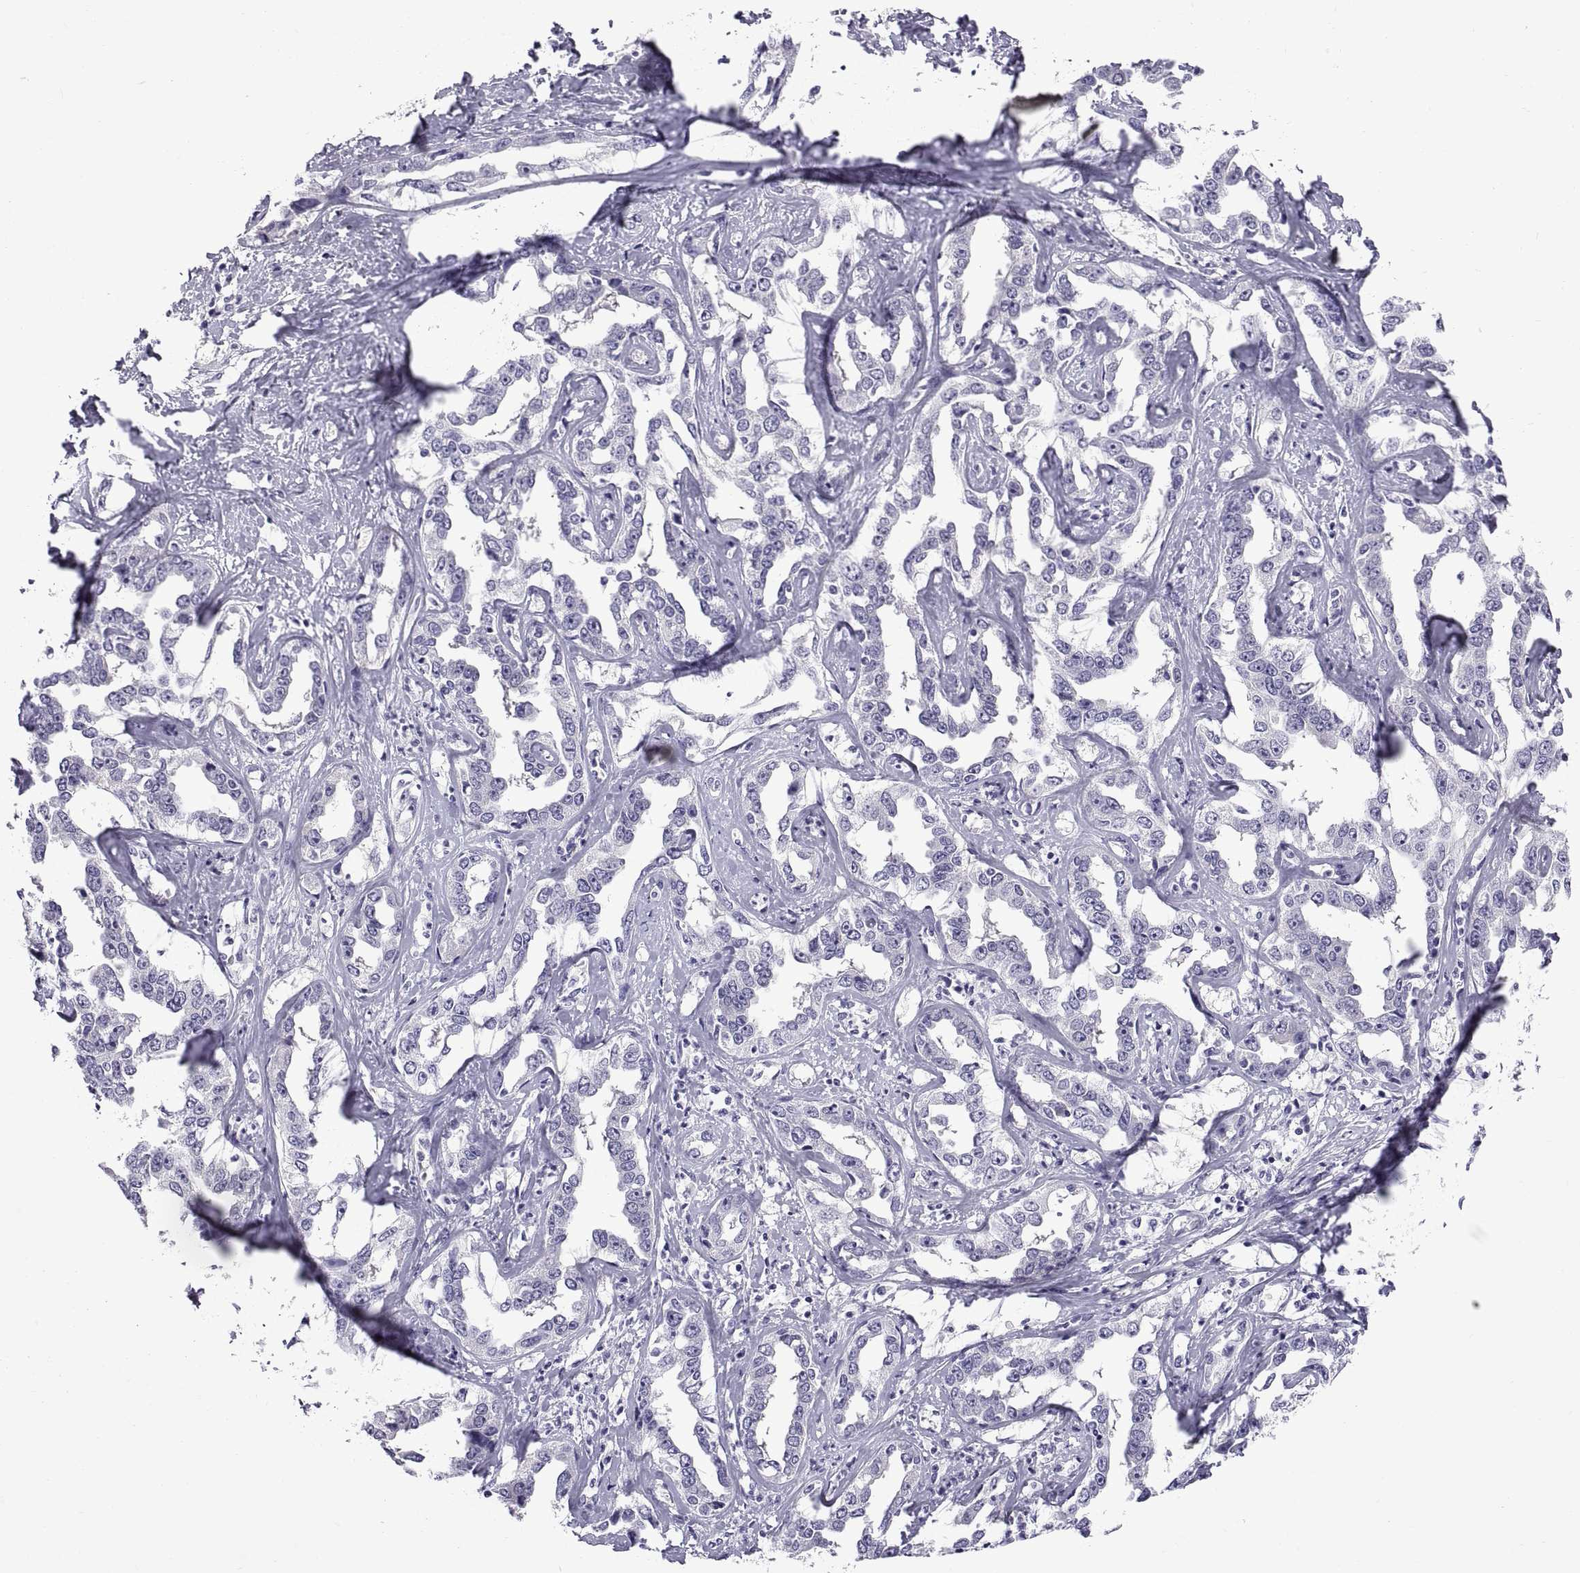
{"staining": {"intensity": "negative", "quantity": "none", "location": "none"}, "tissue": "liver cancer", "cell_type": "Tumor cells", "image_type": "cancer", "snomed": [{"axis": "morphology", "description": "Cholangiocarcinoma"}, {"axis": "topography", "description": "Liver"}], "caption": "High power microscopy histopathology image of an immunohistochemistry image of cholangiocarcinoma (liver), revealing no significant staining in tumor cells.", "gene": "SPDYE1", "patient": {"sex": "male", "age": 59}}